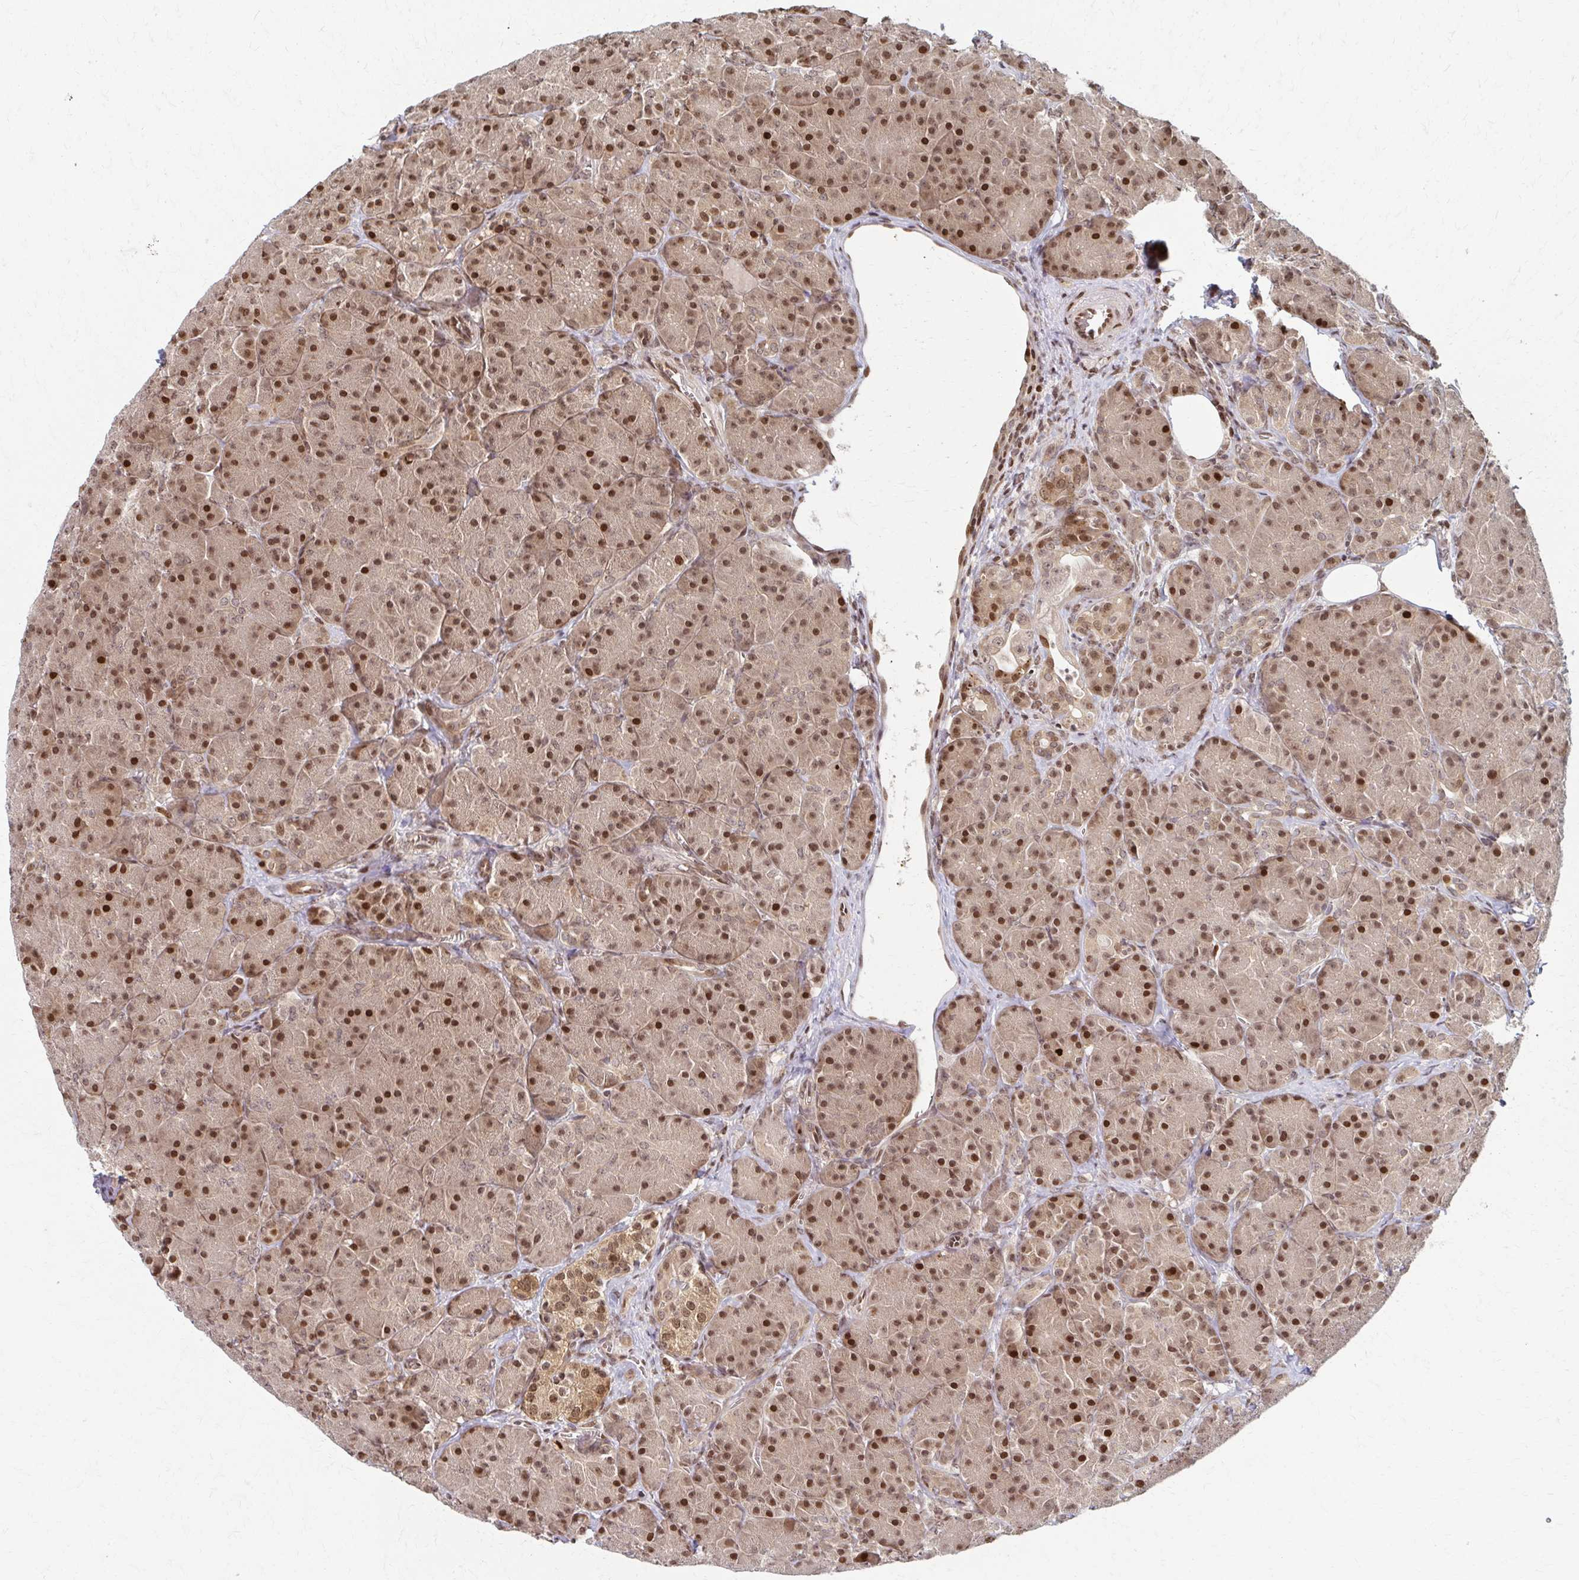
{"staining": {"intensity": "strong", "quantity": "25%-75%", "location": "nuclear"}, "tissue": "pancreas", "cell_type": "Exocrine glandular cells", "image_type": "normal", "snomed": [{"axis": "morphology", "description": "Normal tissue, NOS"}, {"axis": "topography", "description": "Pancreas"}], "caption": "Protein staining reveals strong nuclear staining in approximately 25%-75% of exocrine glandular cells in benign pancreas.", "gene": "PSMD7", "patient": {"sex": "male", "age": 57}}